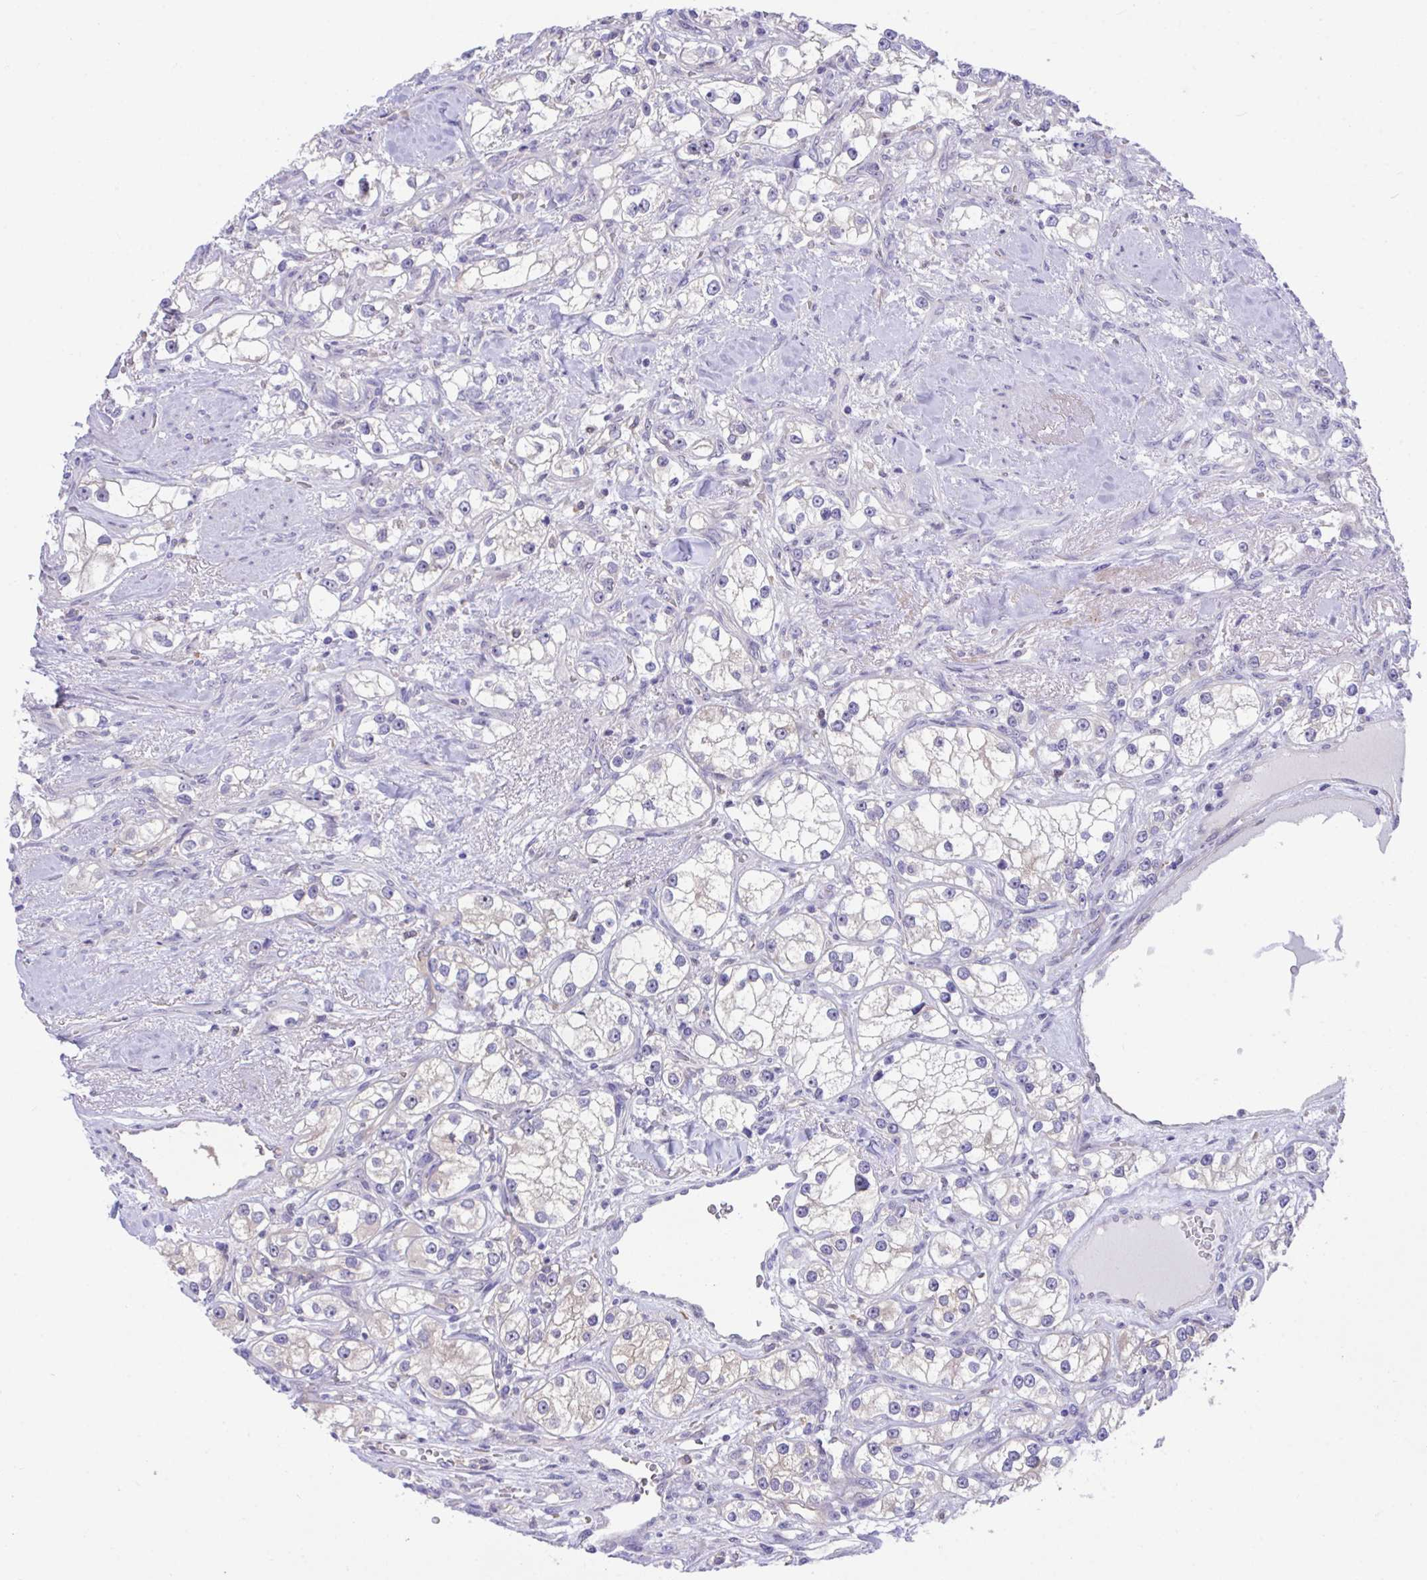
{"staining": {"intensity": "negative", "quantity": "none", "location": "none"}, "tissue": "renal cancer", "cell_type": "Tumor cells", "image_type": "cancer", "snomed": [{"axis": "morphology", "description": "Adenocarcinoma, NOS"}, {"axis": "topography", "description": "Kidney"}], "caption": "A micrograph of human renal cancer (adenocarcinoma) is negative for staining in tumor cells.", "gene": "CENPQ", "patient": {"sex": "male", "age": 77}}